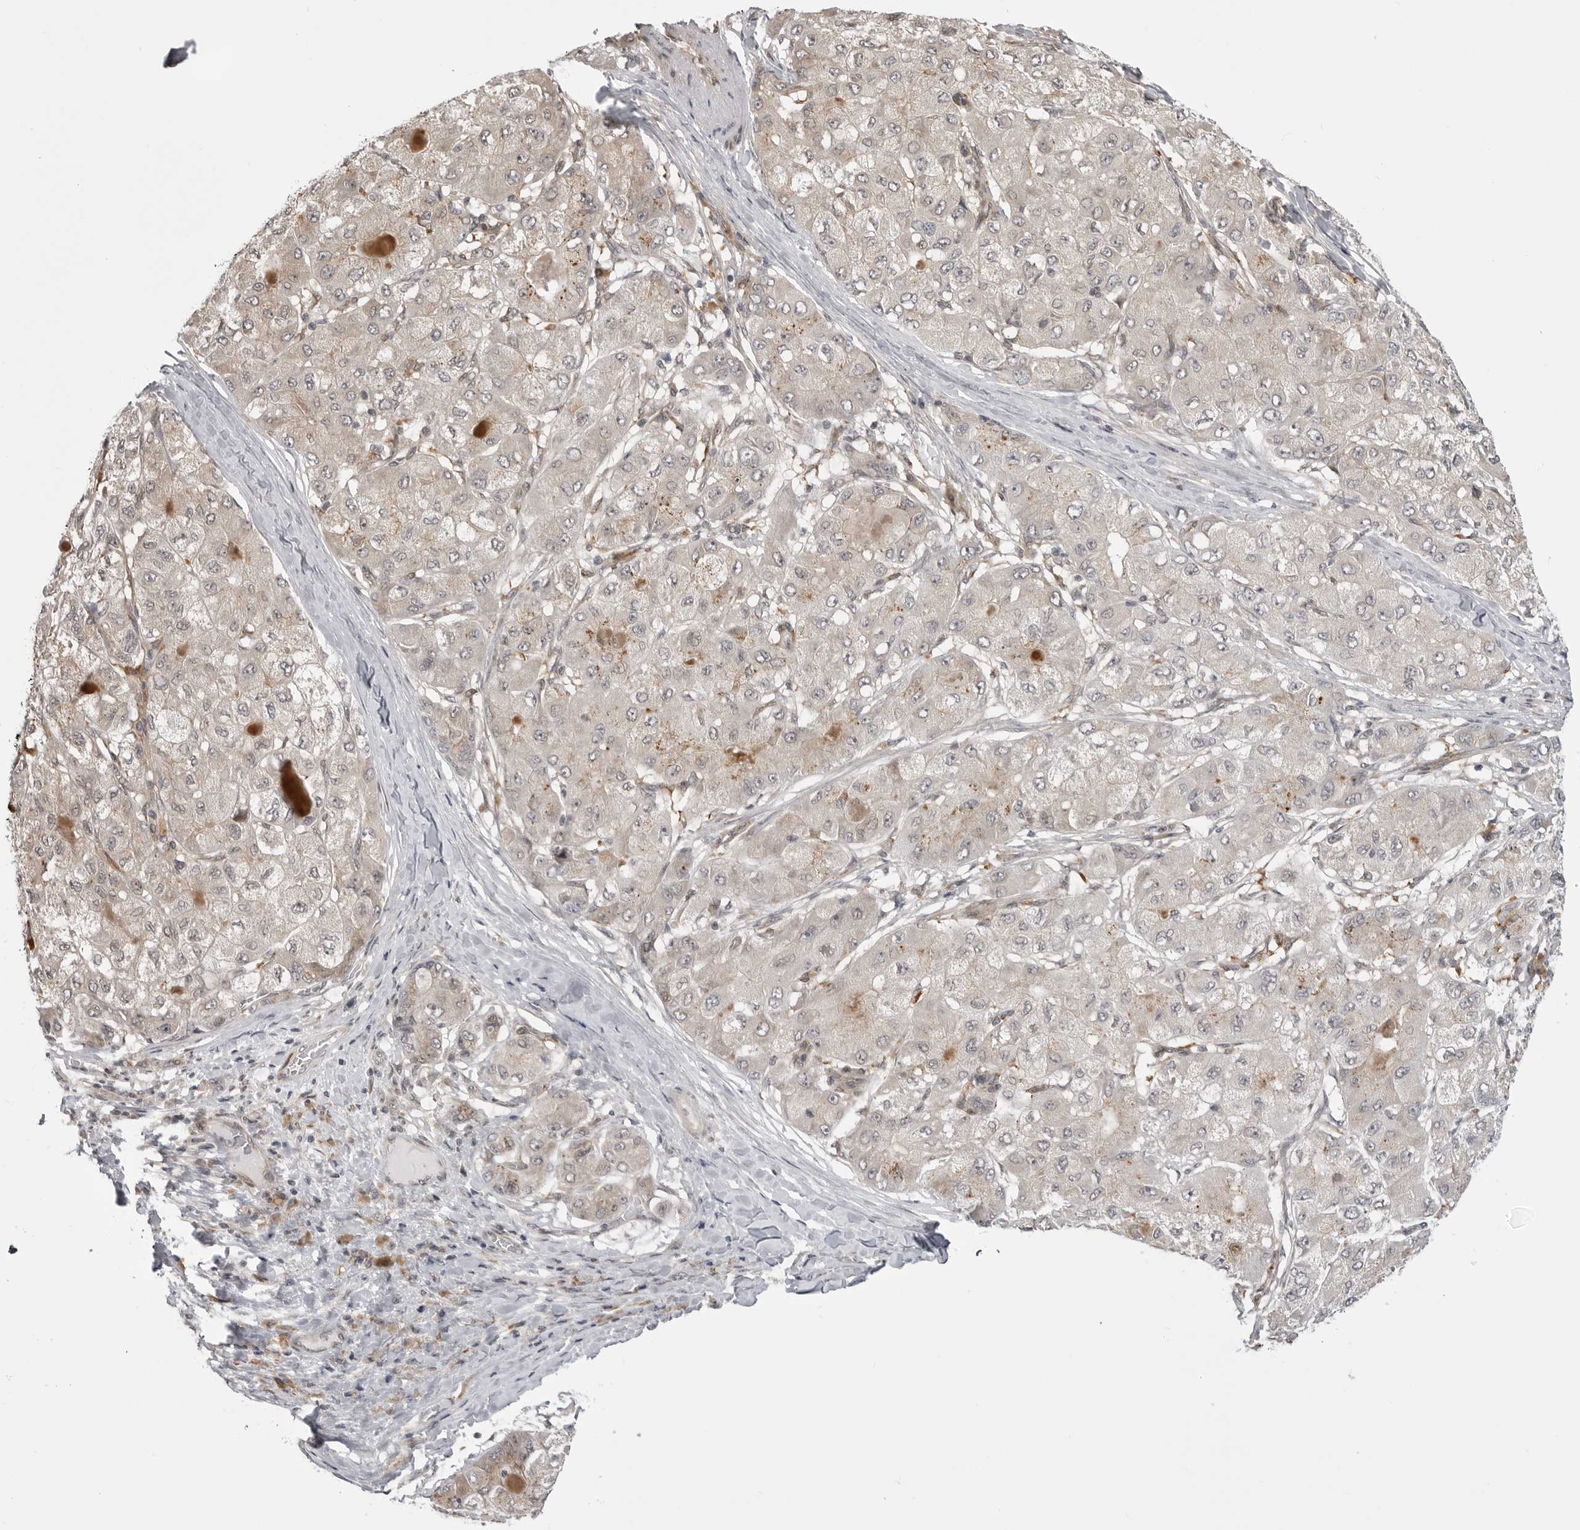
{"staining": {"intensity": "negative", "quantity": "none", "location": "none"}, "tissue": "liver cancer", "cell_type": "Tumor cells", "image_type": "cancer", "snomed": [{"axis": "morphology", "description": "Carcinoma, Hepatocellular, NOS"}, {"axis": "topography", "description": "Liver"}], "caption": "High power microscopy histopathology image of an immunohistochemistry (IHC) micrograph of hepatocellular carcinoma (liver), revealing no significant expression in tumor cells.", "gene": "PTK2B", "patient": {"sex": "male", "age": 80}}